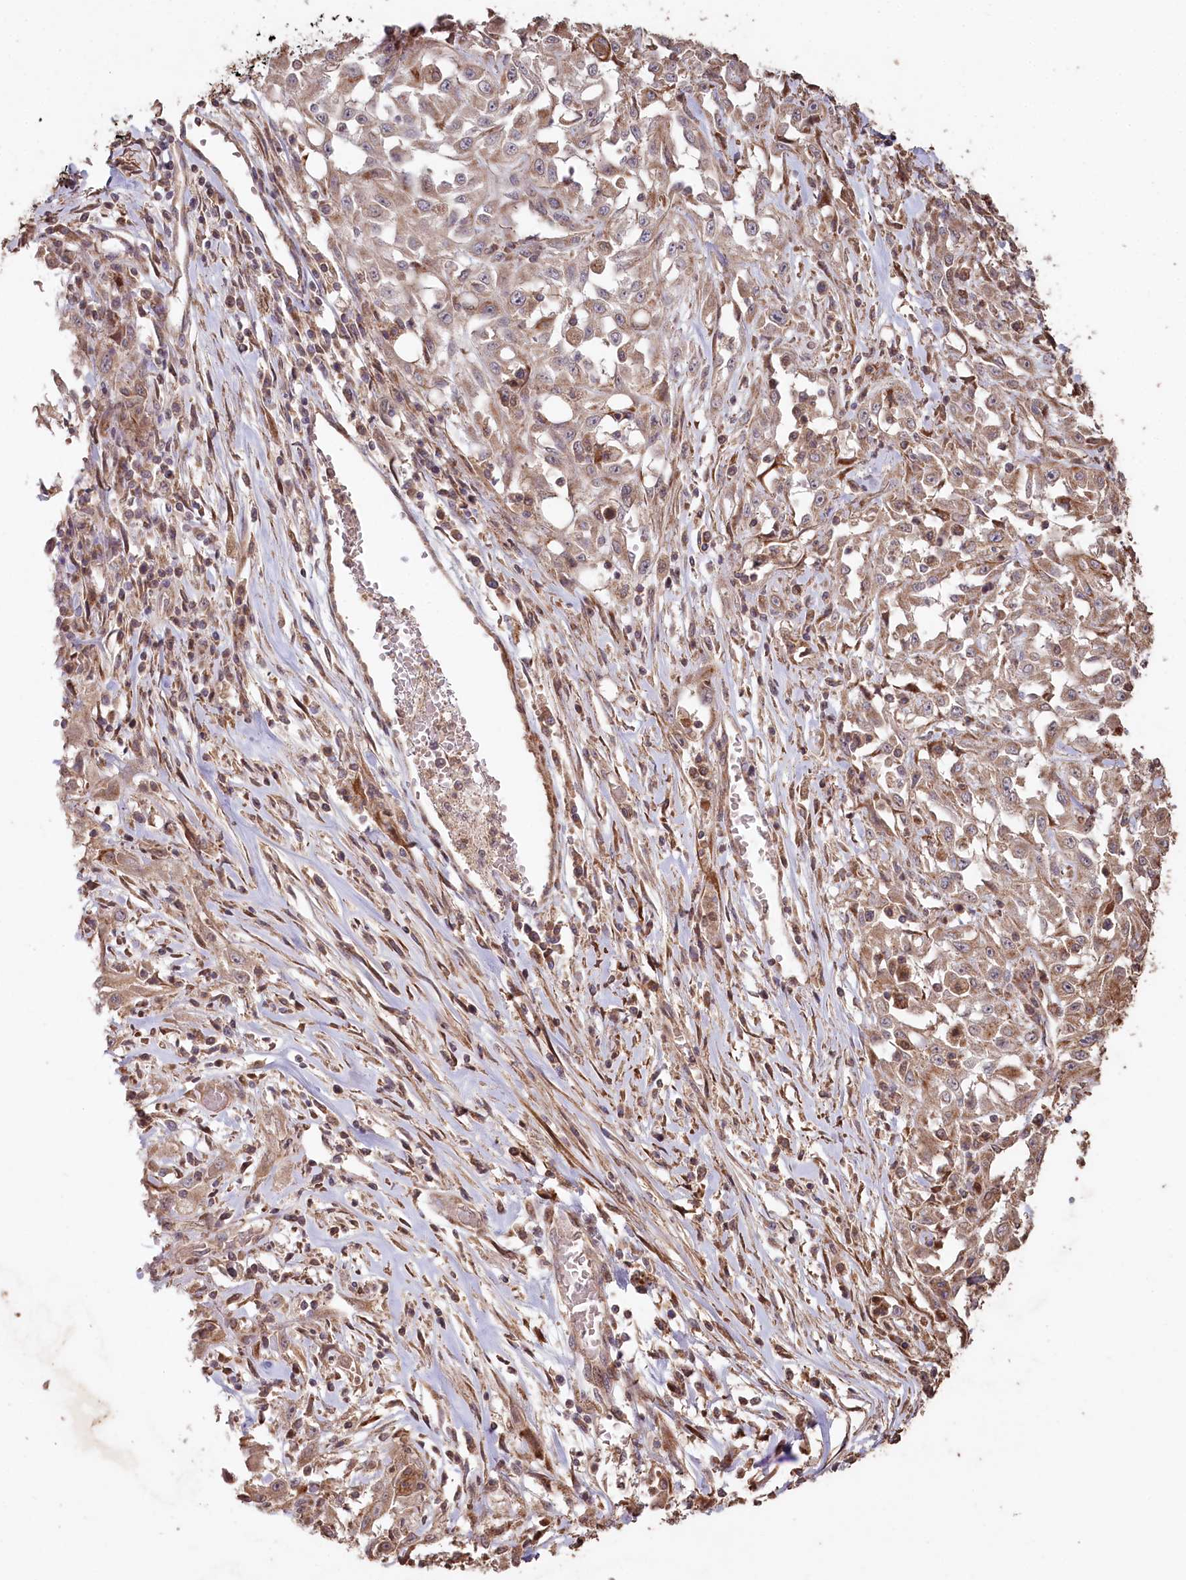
{"staining": {"intensity": "moderate", "quantity": "25%-75%", "location": "cytoplasmic/membranous"}, "tissue": "skin cancer", "cell_type": "Tumor cells", "image_type": "cancer", "snomed": [{"axis": "morphology", "description": "Squamous cell carcinoma, NOS"}, {"axis": "morphology", "description": "Squamous cell carcinoma, metastatic, NOS"}, {"axis": "topography", "description": "Skin"}, {"axis": "topography", "description": "Lymph node"}], "caption": "Immunohistochemistry (IHC) of squamous cell carcinoma (skin) exhibits medium levels of moderate cytoplasmic/membranous positivity in about 25%-75% of tumor cells.", "gene": "HAL", "patient": {"sex": "male", "age": 75}}